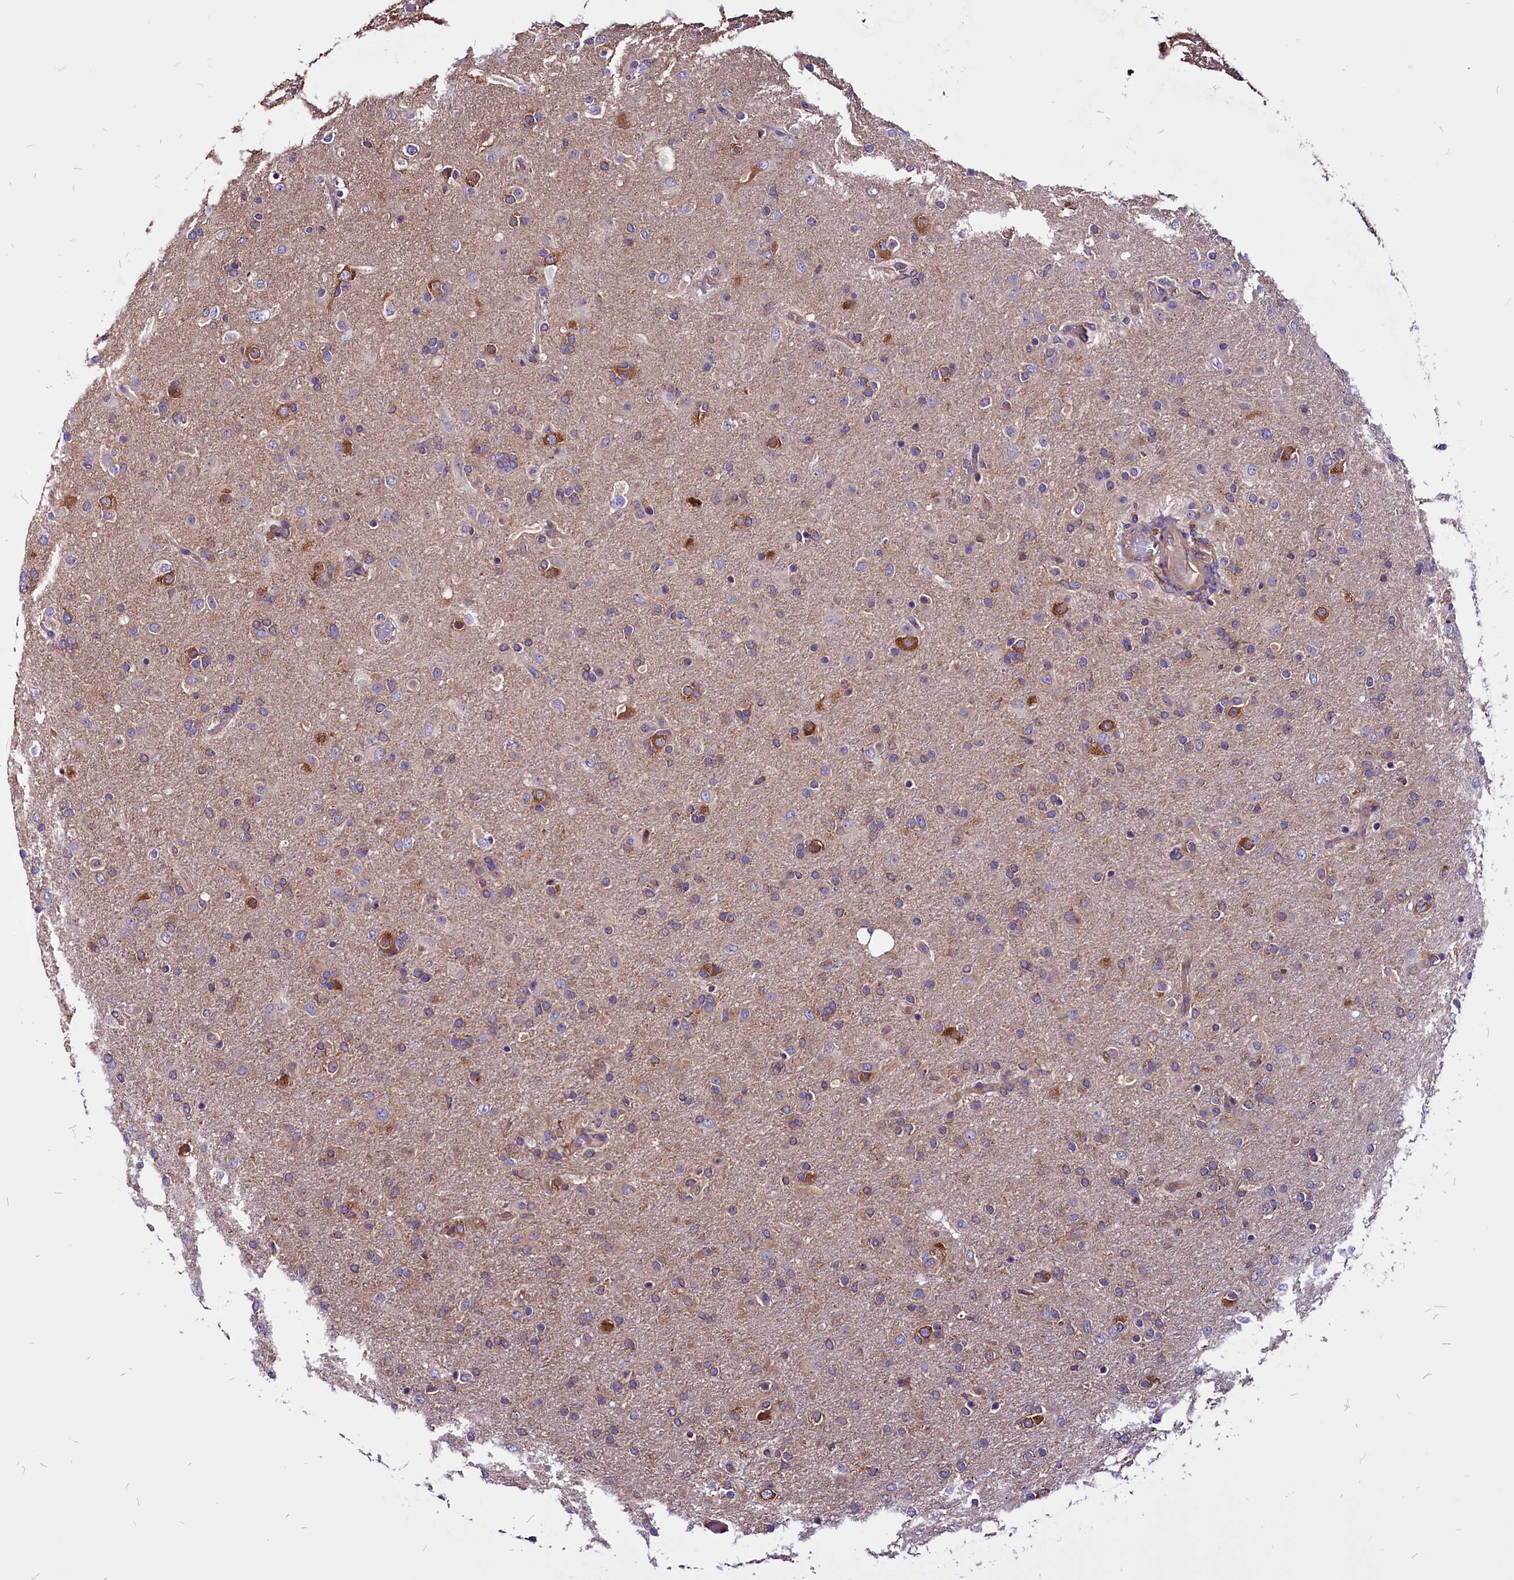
{"staining": {"intensity": "moderate", "quantity": "<25%", "location": "cytoplasmic/membranous"}, "tissue": "glioma", "cell_type": "Tumor cells", "image_type": "cancer", "snomed": [{"axis": "morphology", "description": "Glioma, malignant, Low grade"}, {"axis": "topography", "description": "Brain"}], "caption": "Brown immunohistochemical staining in human malignant low-grade glioma reveals moderate cytoplasmic/membranous positivity in approximately <25% of tumor cells.", "gene": "EIF3G", "patient": {"sex": "male", "age": 65}}